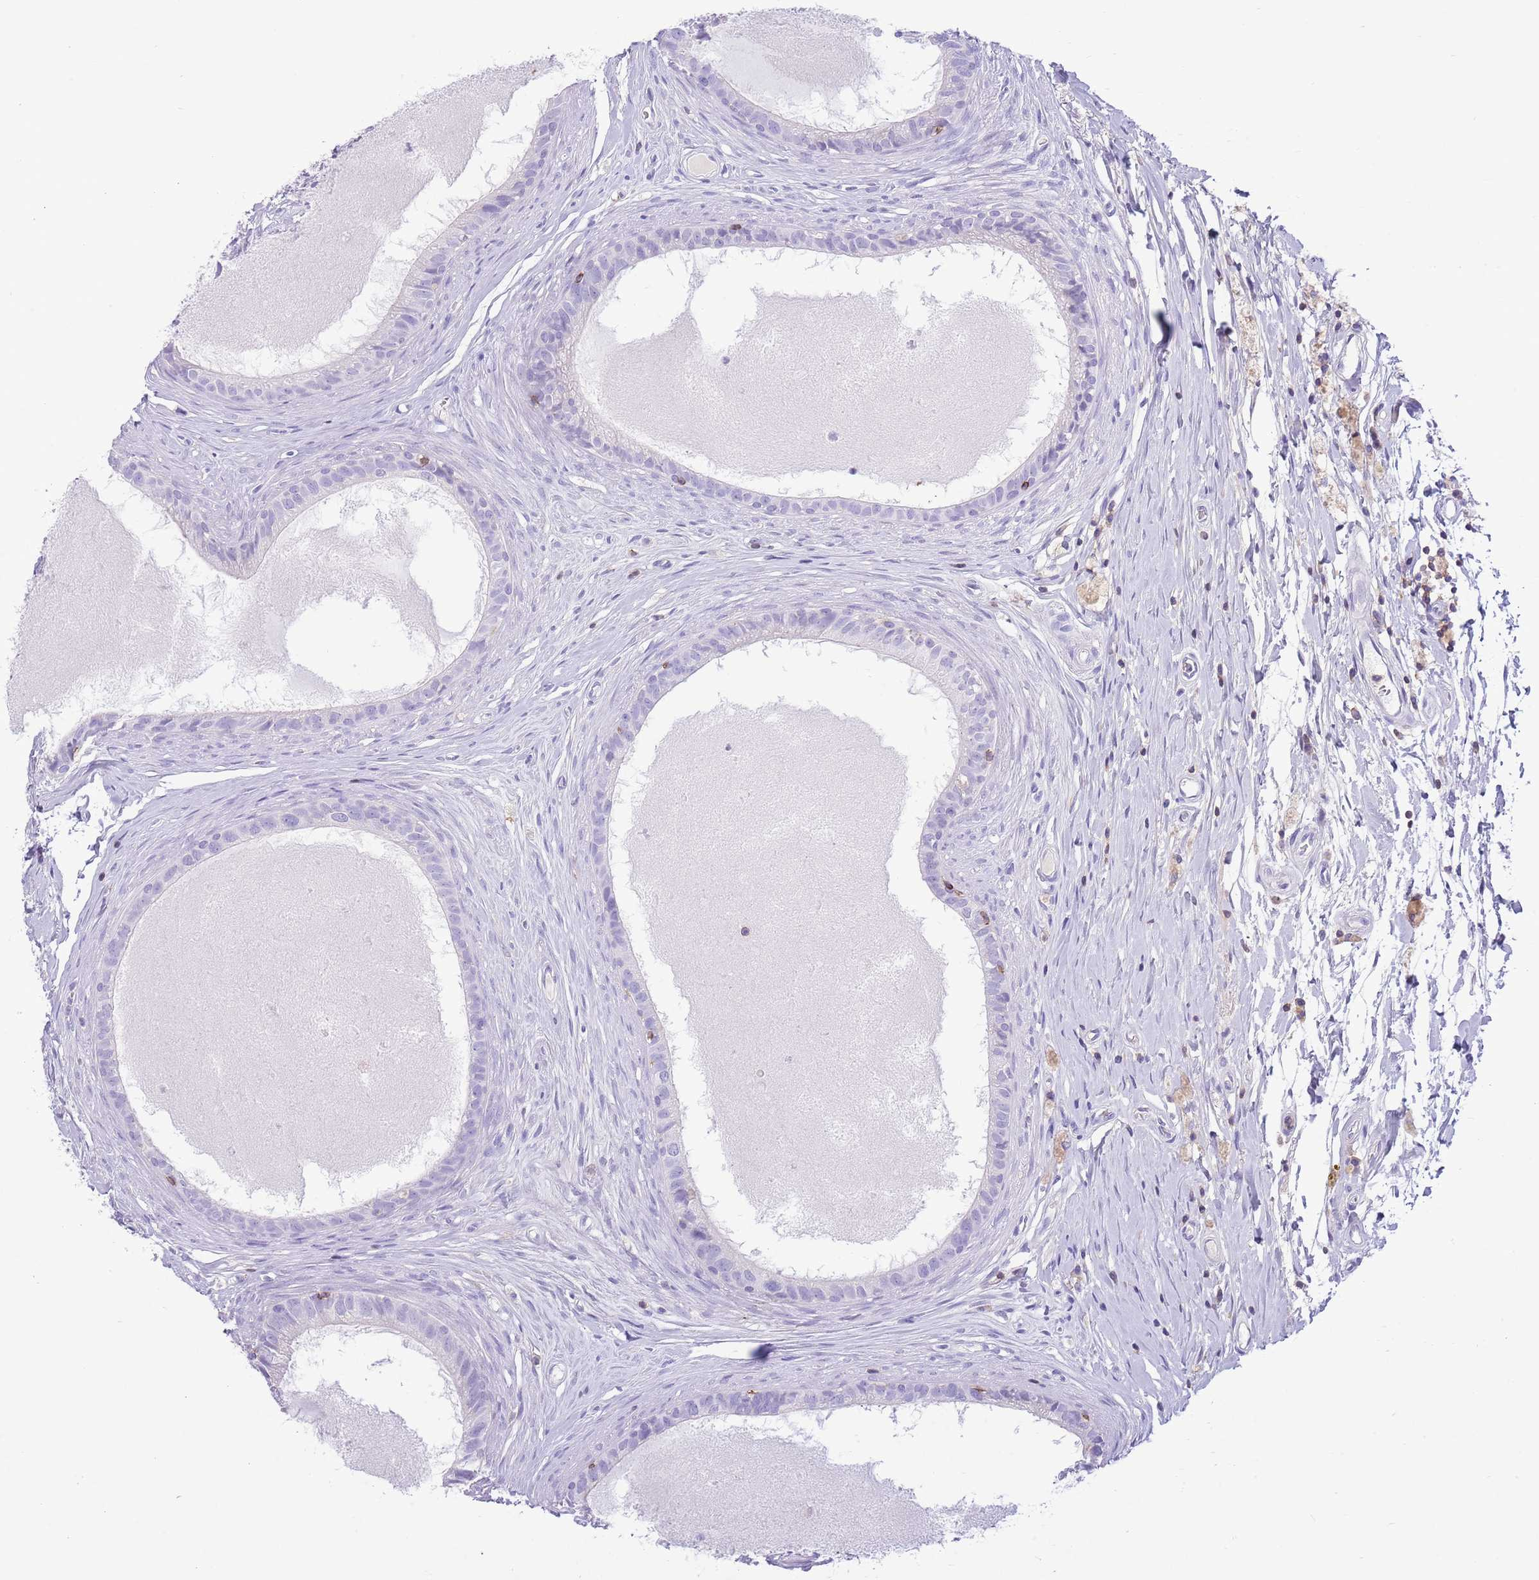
{"staining": {"intensity": "negative", "quantity": "none", "location": "none"}, "tissue": "epididymis", "cell_type": "Glandular cells", "image_type": "normal", "snomed": [{"axis": "morphology", "description": "Normal tissue, NOS"}, {"axis": "topography", "description": "Epididymis"}], "caption": "An image of epididymis stained for a protein demonstrates no brown staining in glandular cells. (Immunohistochemistry (ihc), brightfield microscopy, high magnification).", "gene": "OR4Q3", "patient": {"sex": "male", "age": 80}}